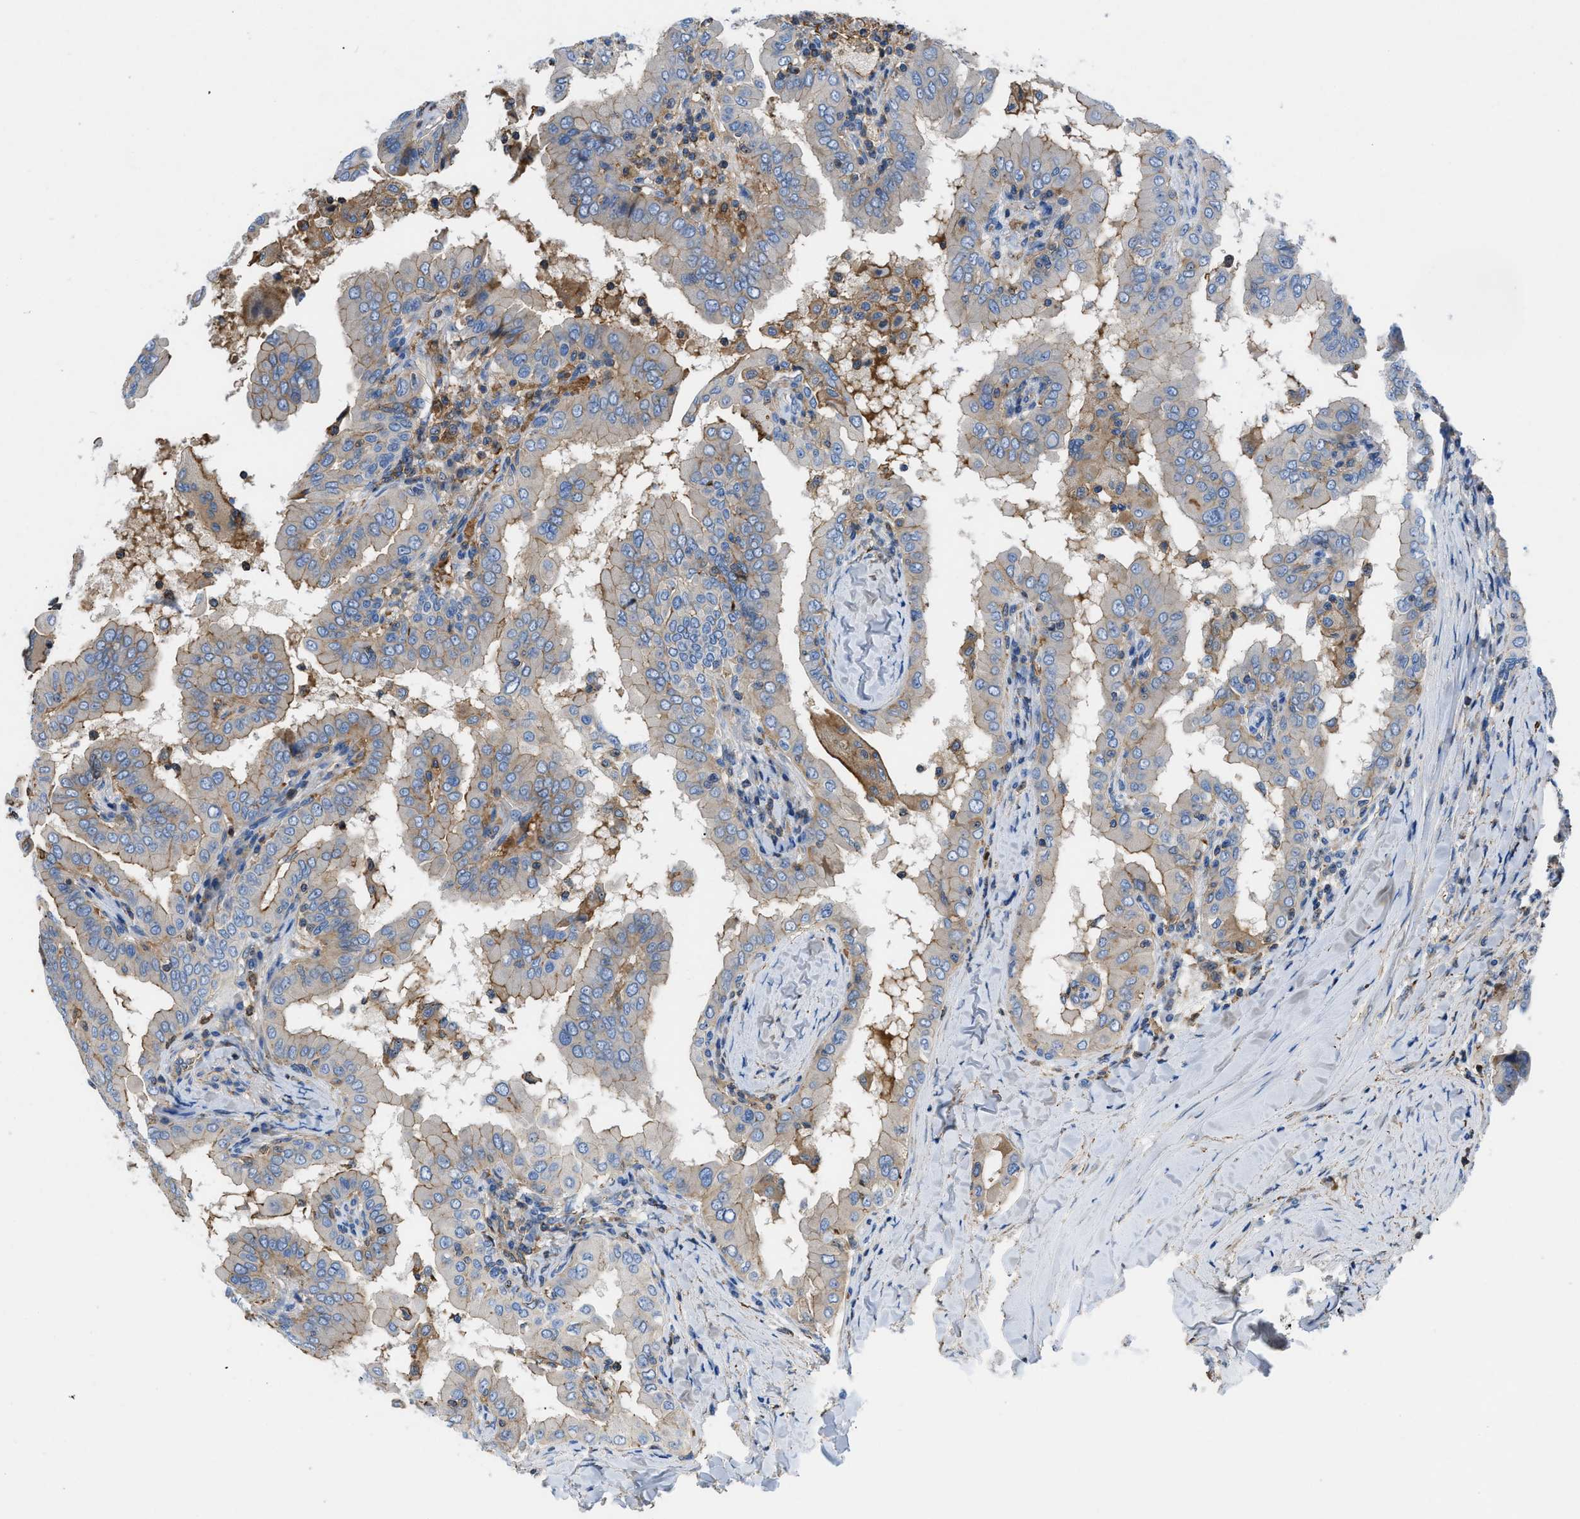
{"staining": {"intensity": "weak", "quantity": "<25%", "location": "cytoplasmic/membranous"}, "tissue": "thyroid cancer", "cell_type": "Tumor cells", "image_type": "cancer", "snomed": [{"axis": "morphology", "description": "Papillary adenocarcinoma, NOS"}, {"axis": "topography", "description": "Thyroid gland"}], "caption": "IHC photomicrograph of neoplastic tissue: human papillary adenocarcinoma (thyroid) stained with DAB reveals no significant protein staining in tumor cells.", "gene": "ATP6V0D1", "patient": {"sex": "male", "age": 33}}